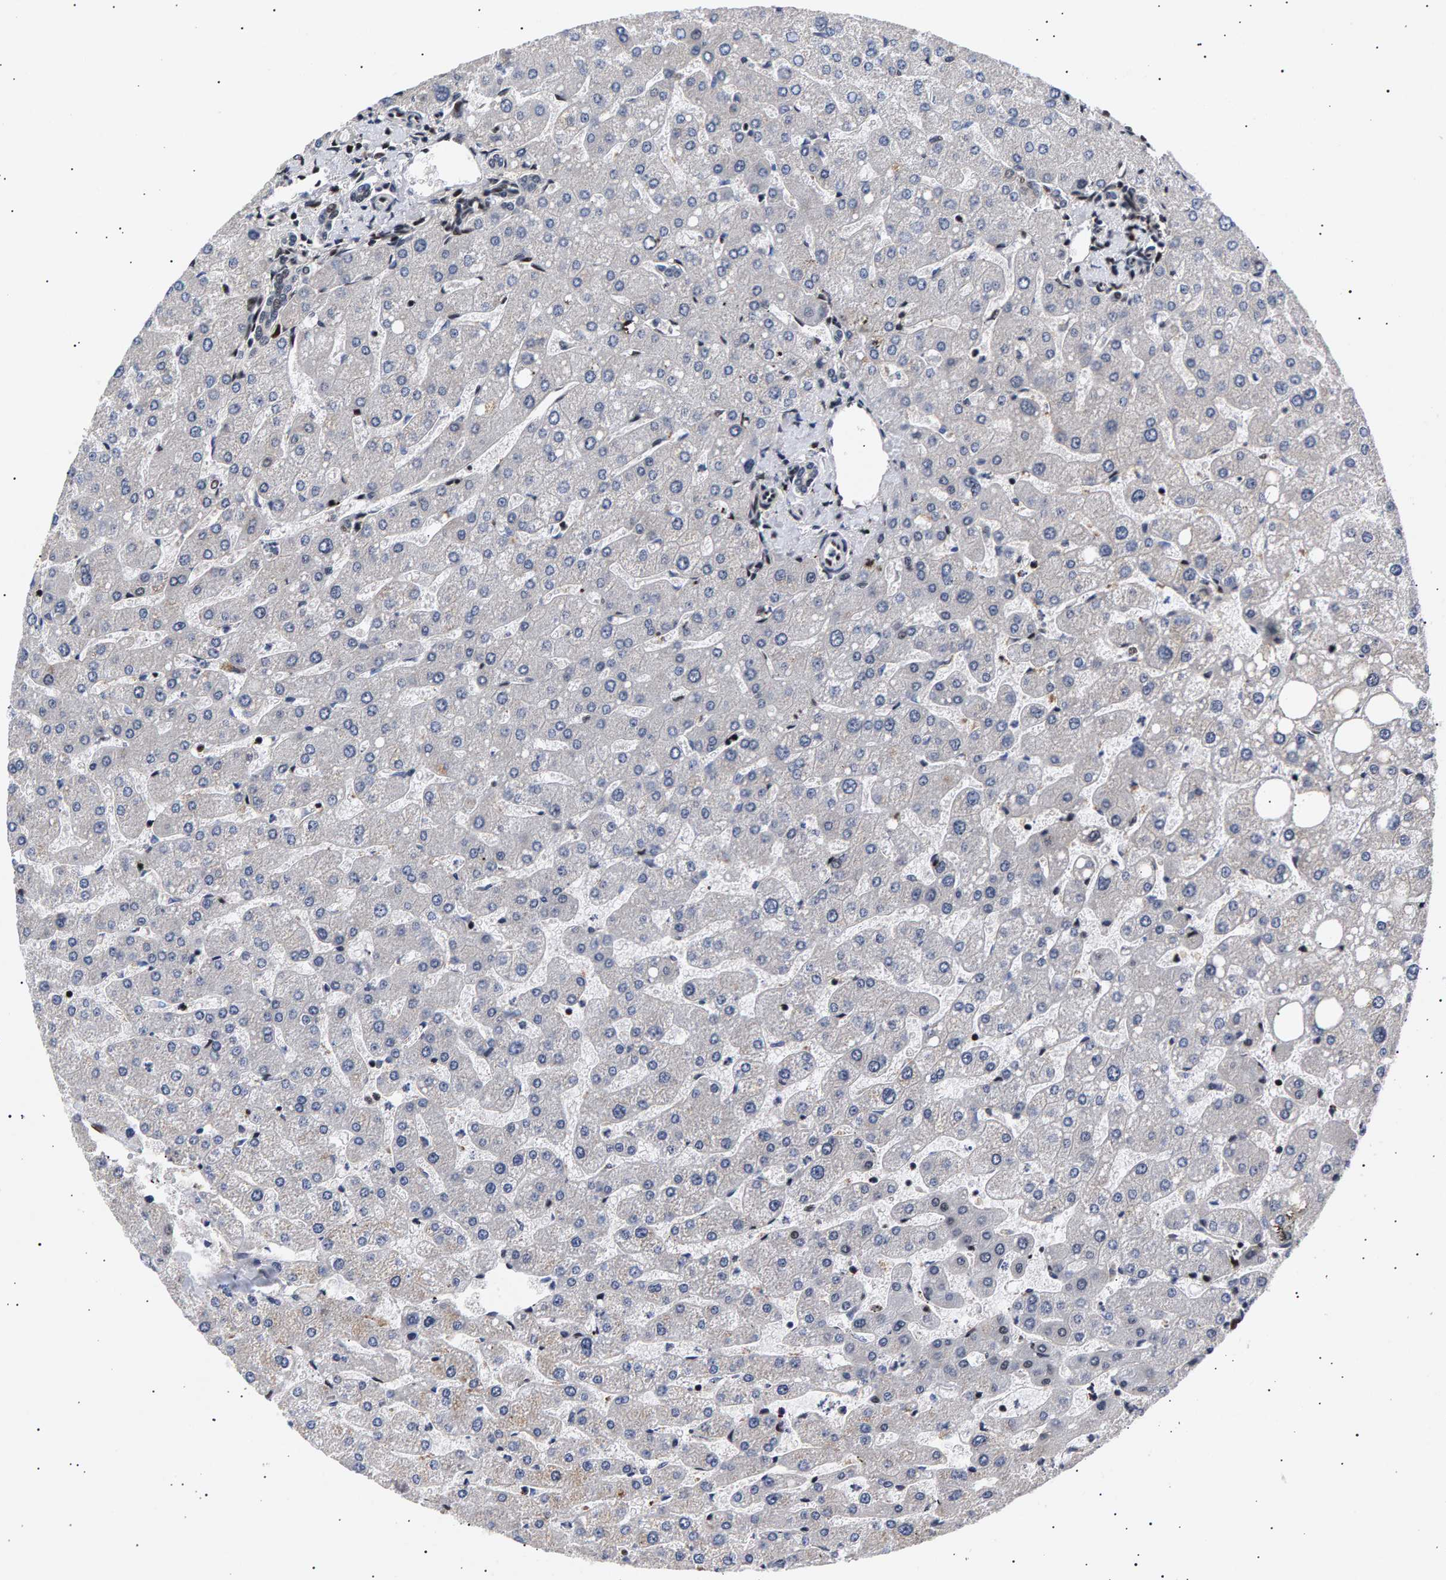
{"staining": {"intensity": "moderate", "quantity": "<25%", "location": "nuclear"}, "tissue": "liver", "cell_type": "Cholangiocytes", "image_type": "normal", "snomed": [{"axis": "morphology", "description": "Normal tissue, NOS"}, {"axis": "topography", "description": "Liver"}], "caption": "Cholangiocytes reveal low levels of moderate nuclear expression in approximately <25% of cells in benign liver.", "gene": "ANKRD40", "patient": {"sex": "male", "age": 55}}